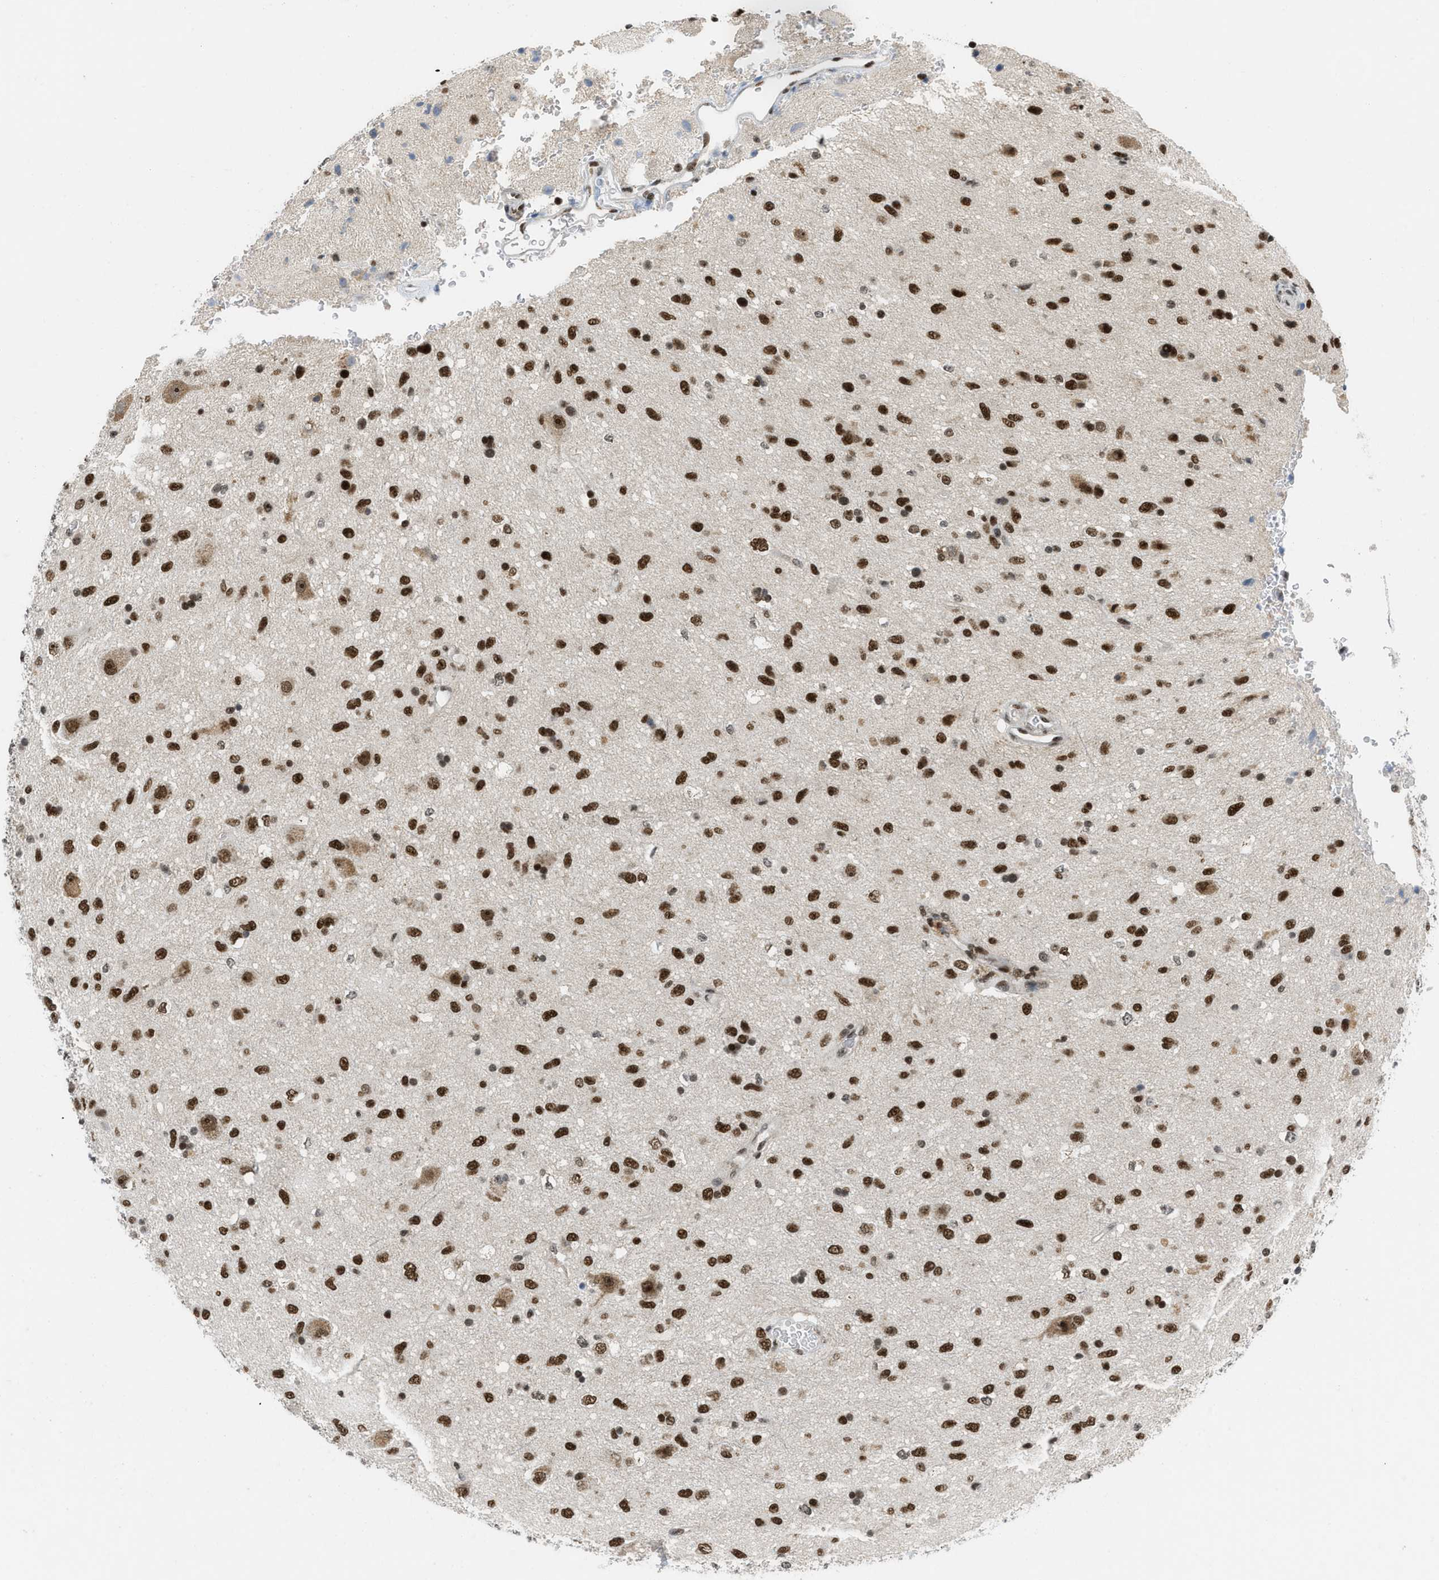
{"staining": {"intensity": "strong", "quantity": ">75%", "location": "nuclear"}, "tissue": "glioma", "cell_type": "Tumor cells", "image_type": "cancer", "snomed": [{"axis": "morphology", "description": "Glioma, malignant, Low grade"}, {"axis": "topography", "description": "Brain"}], "caption": "Human glioma stained with a brown dye displays strong nuclear positive staining in about >75% of tumor cells.", "gene": "RAD51B", "patient": {"sex": "male", "age": 77}}